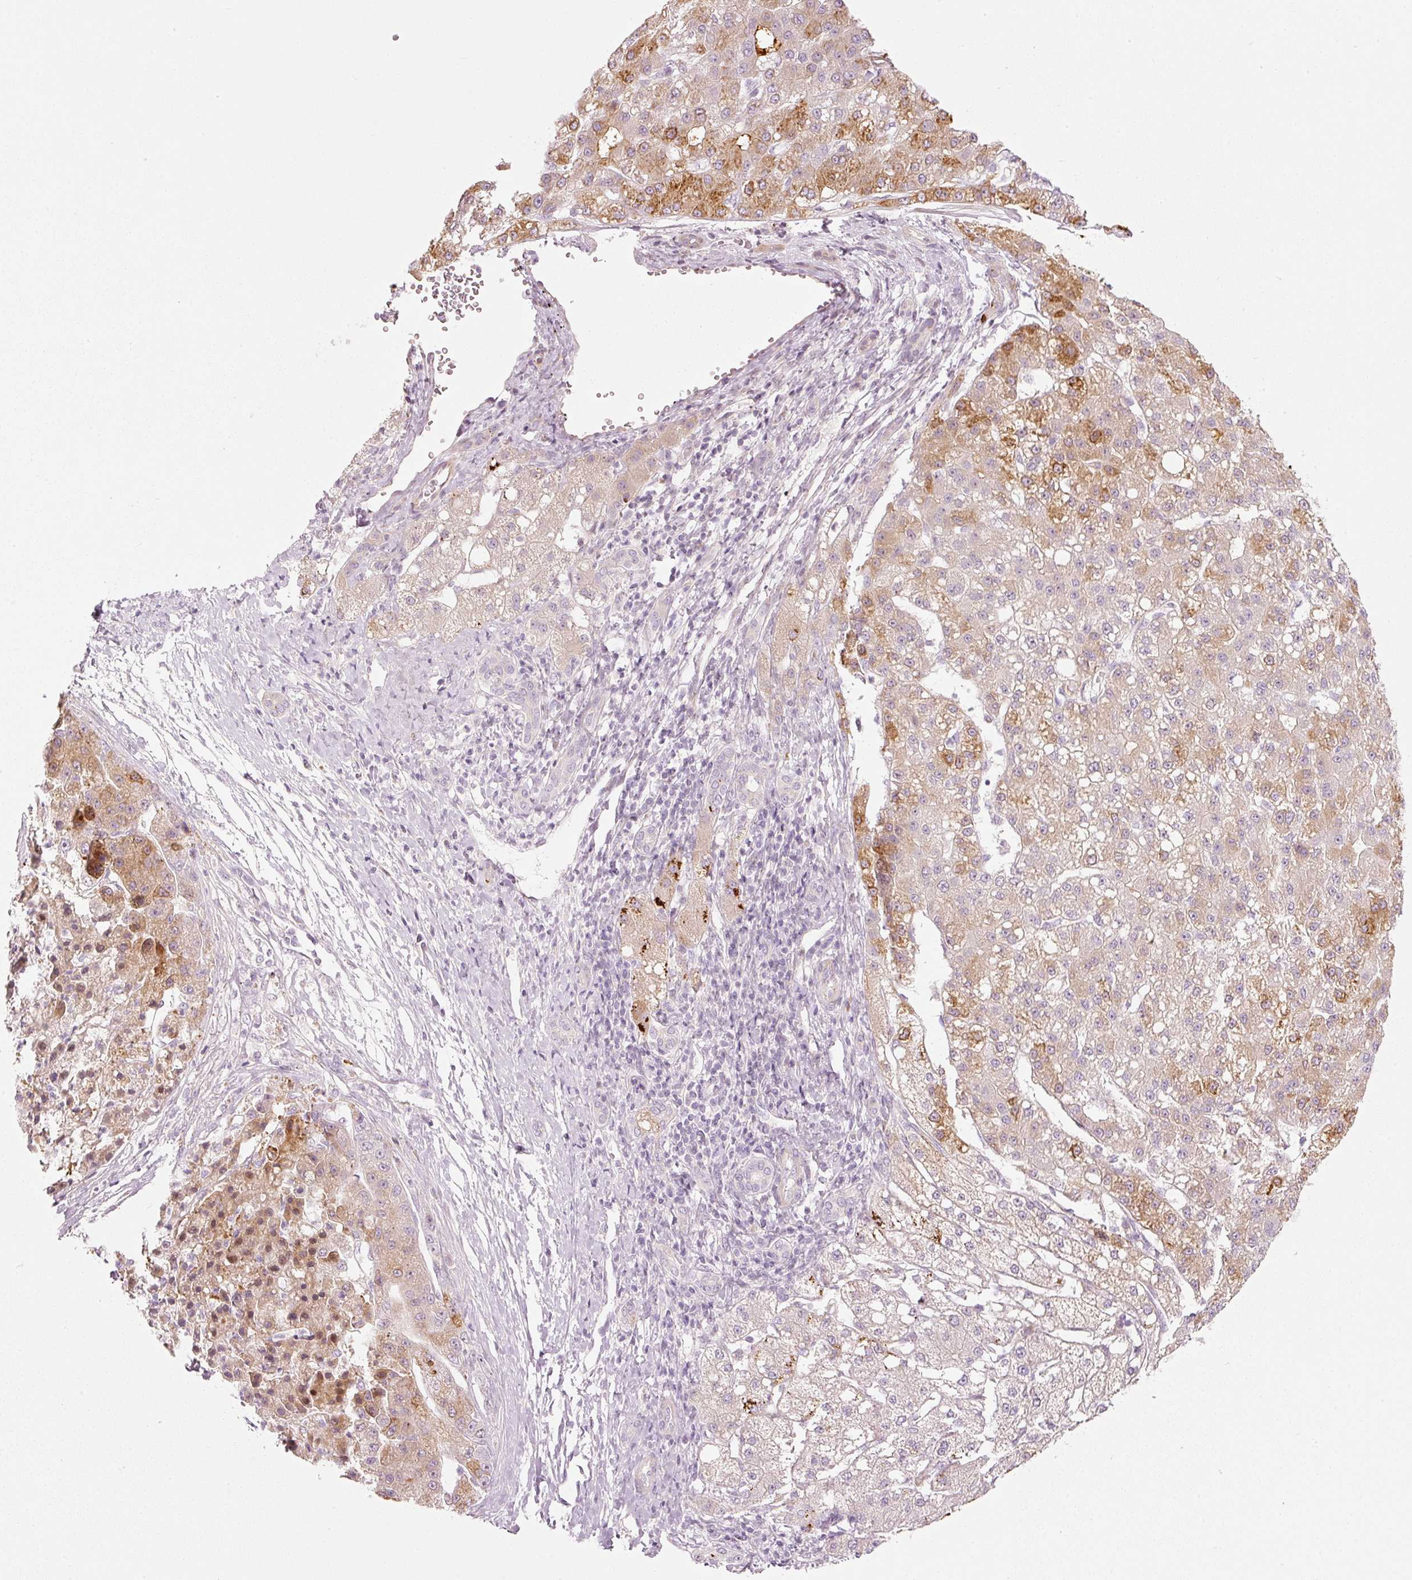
{"staining": {"intensity": "strong", "quantity": "<25%", "location": "cytoplasmic/membranous,nuclear"}, "tissue": "liver cancer", "cell_type": "Tumor cells", "image_type": "cancer", "snomed": [{"axis": "morphology", "description": "Carcinoma, Hepatocellular, NOS"}, {"axis": "topography", "description": "Liver"}], "caption": "Immunohistochemical staining of human liver cancer displays medium levels of strong cytoplasmic/membranous and nuclear protein staining in about <25% of tumor cells.", "gene": "SLC20A1", "patient": {"sex": "male", "age": 67}}